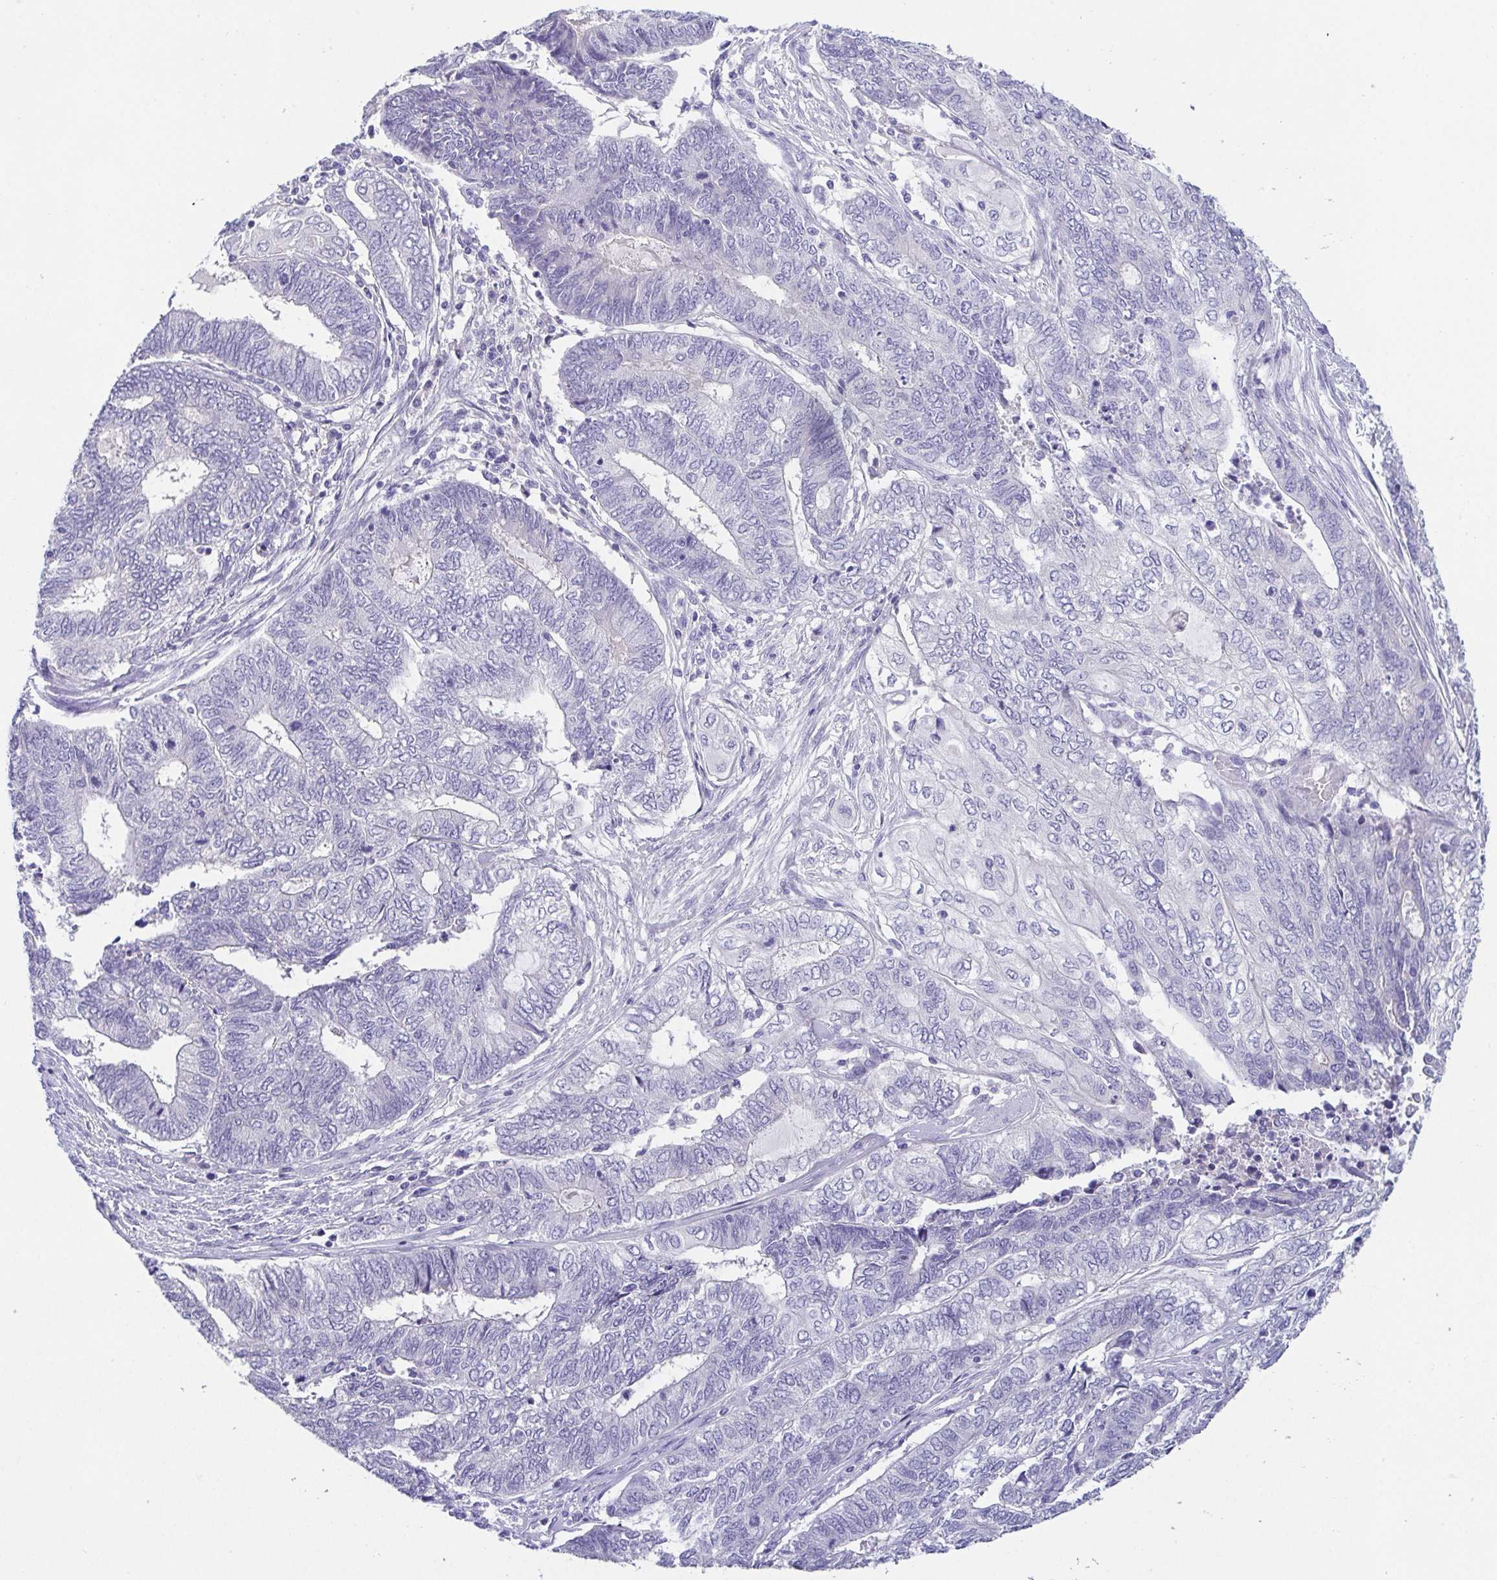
{"staining": {"intensity": "negative", "quantity": "none", "location": "none"}, "tissue": "endometrial cancer", "cell_type": "Tumor cells", "image_type": "cancer", "snomed": [{"axis": "morphology", "description": "Adenocarcinoma, NOS"}, {"axis": "topography", "description": "Uterus"}, {"axis": "topography", "description": "Endometrium"}], "caption": "High power microscopy histopathology image of an IHC micrograph of endometrial cancer, revealing no significant positivity in tumor cells. (DAB IHC, high magnification).", "gene": "HAPLN2", "patient": {"sex": "female", "age": 70}}